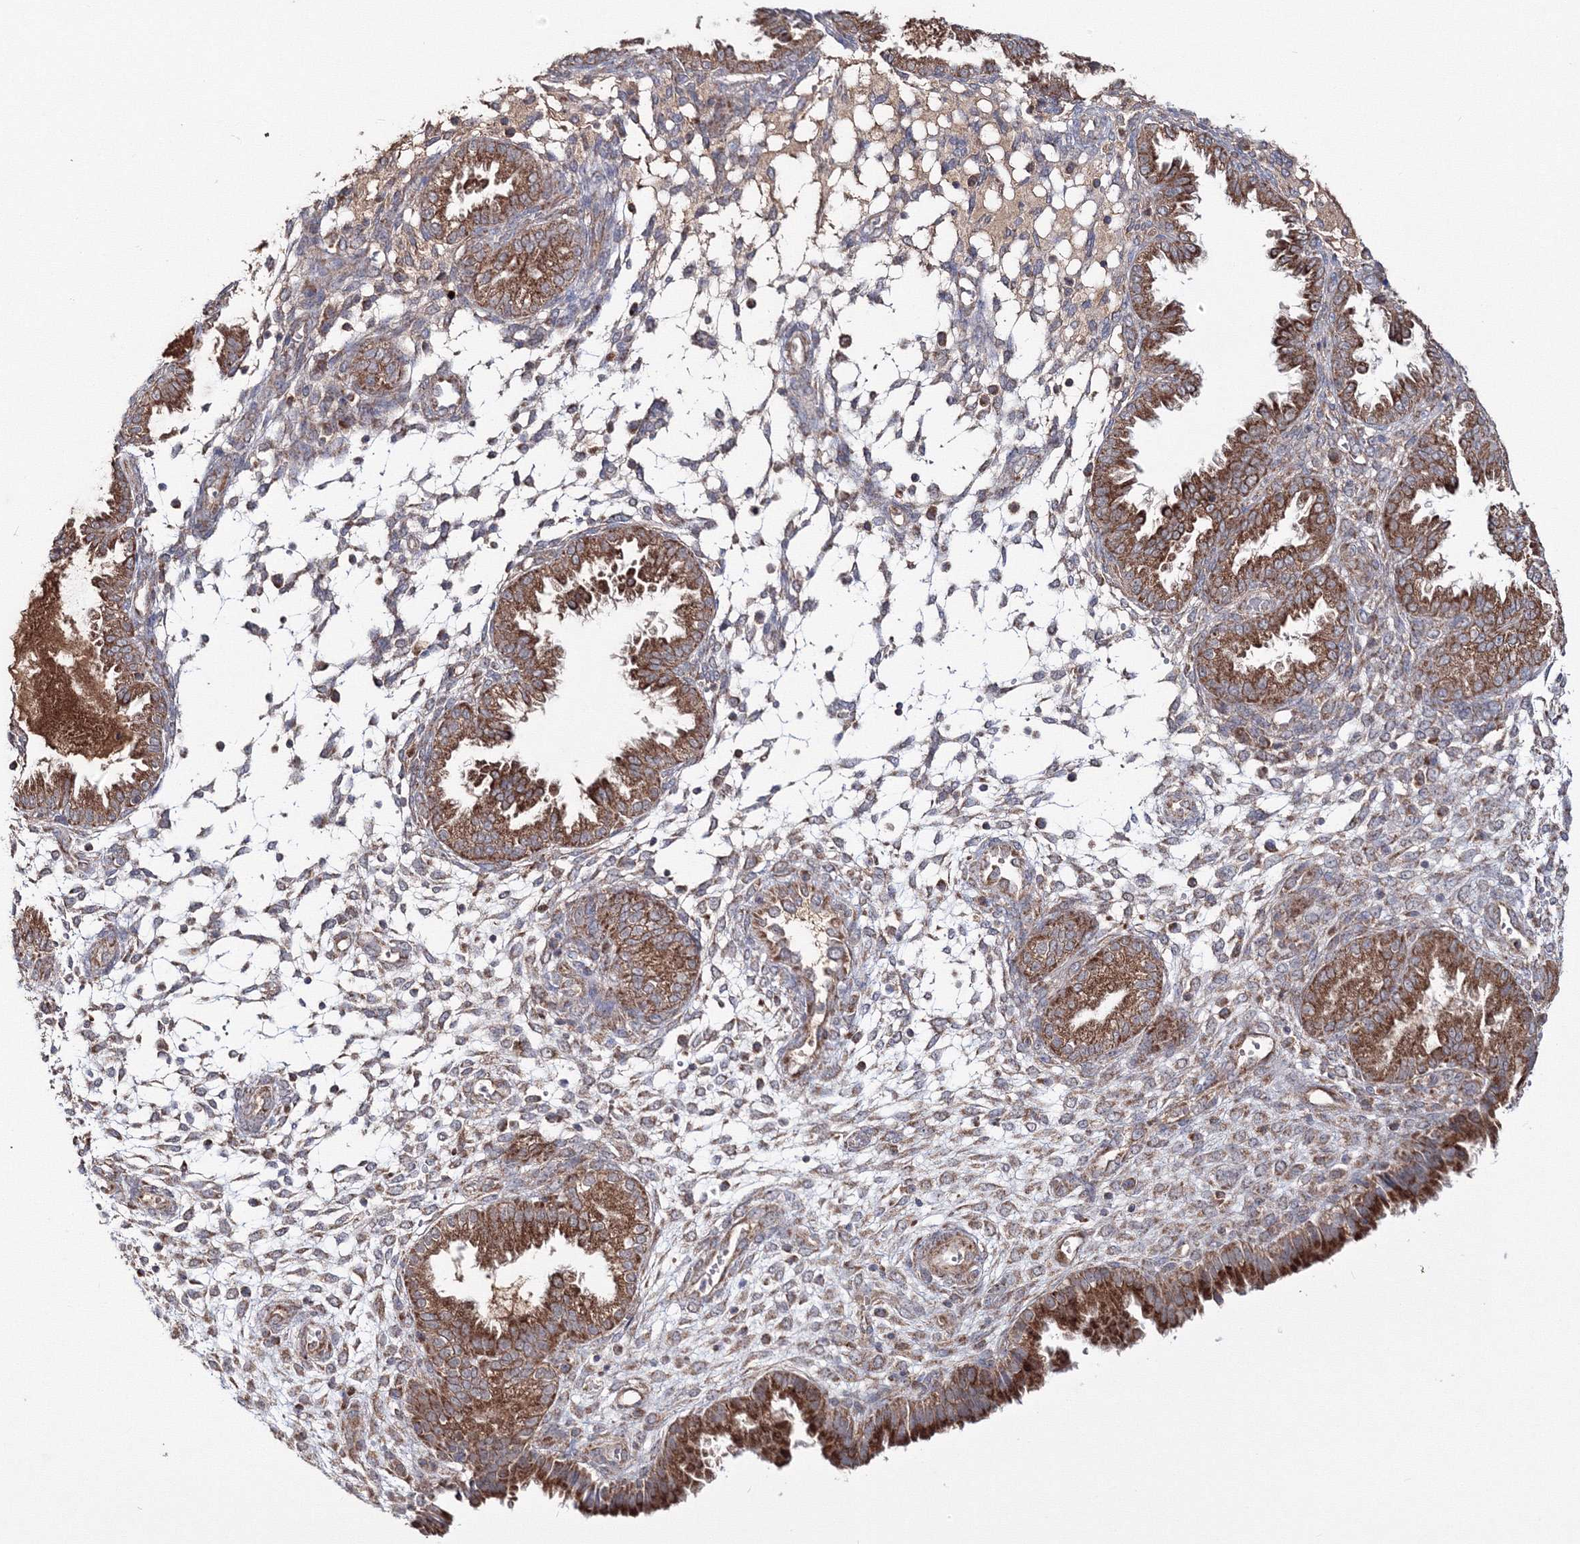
{"staining": {"intensity": "weak", "quantity": "<25%", "location": "cytoplasmic/membranous"}, "tissue": "endometrium", "cell_type": "Cells in endometrial stroma", "image_type": "normal", "snomed": [{"axis": "morphology", "description": "Normal tissue, NOS"}, {"axis": "topography", "description": "Endometrium"}], "caption": "Normal endometrium was stained to show a protein in brown. There is no significant positivity in cells in endometrial stroma.", "gene": "PEX13", "patient": {"sex": "female", "age": 33}}